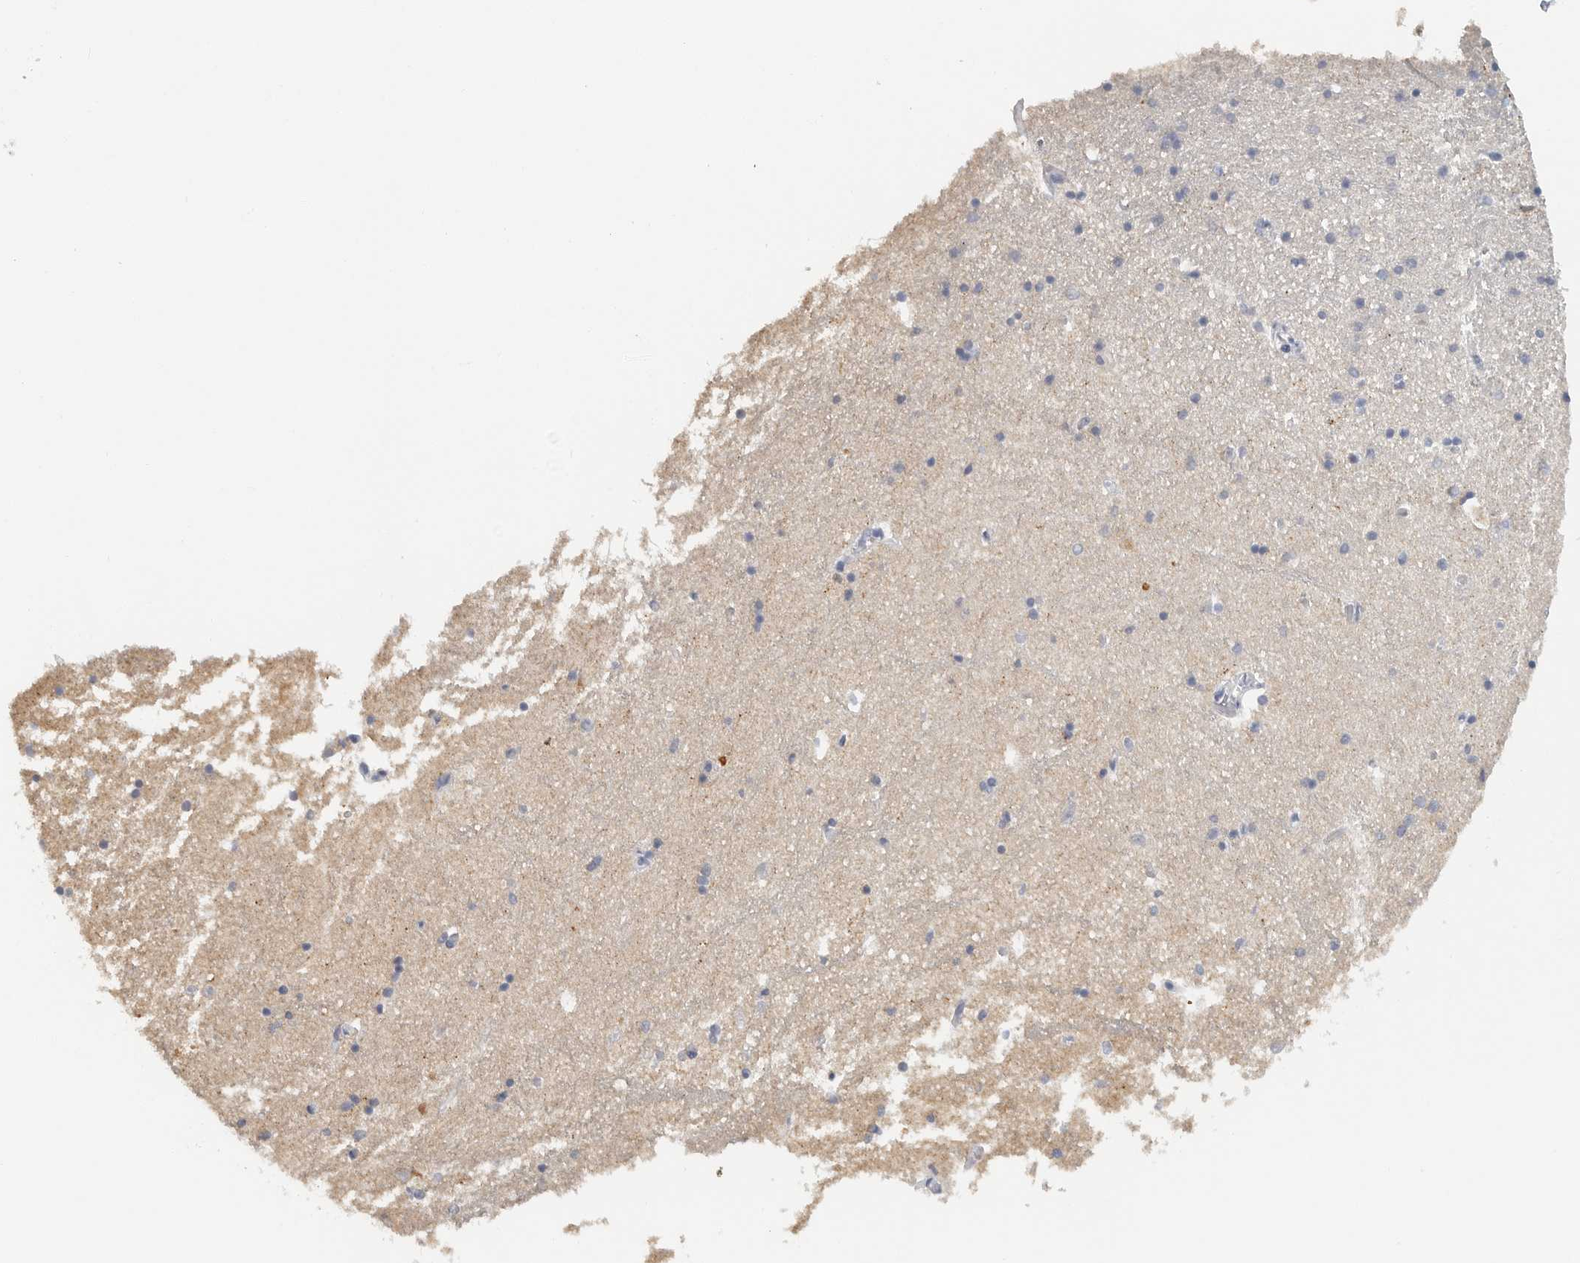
{"staining": {"intensity": "negative", "quantity": "none", "location": "none"}, "tissue": "hippocampus", "cell_type": "Glial cells", "image_type": "normal", "snomed": [{"axis": "morphology", "description": "Normal tissue, NOS"}, {"axis": "topography", "description": "Hippocampus"}], "caption": "A high-resolution micrograph shows immunohistochemistry (IHC) staining of benign hippocampus, which reveals no significant positivity in glial cells. (Stains: DAB immunohistochemistry with hematoxylin counter stain, Microscopy: brightfield microscopy at high magnification).", "gene": "PAM", "patient": {"sex": "male", "age": 45}}